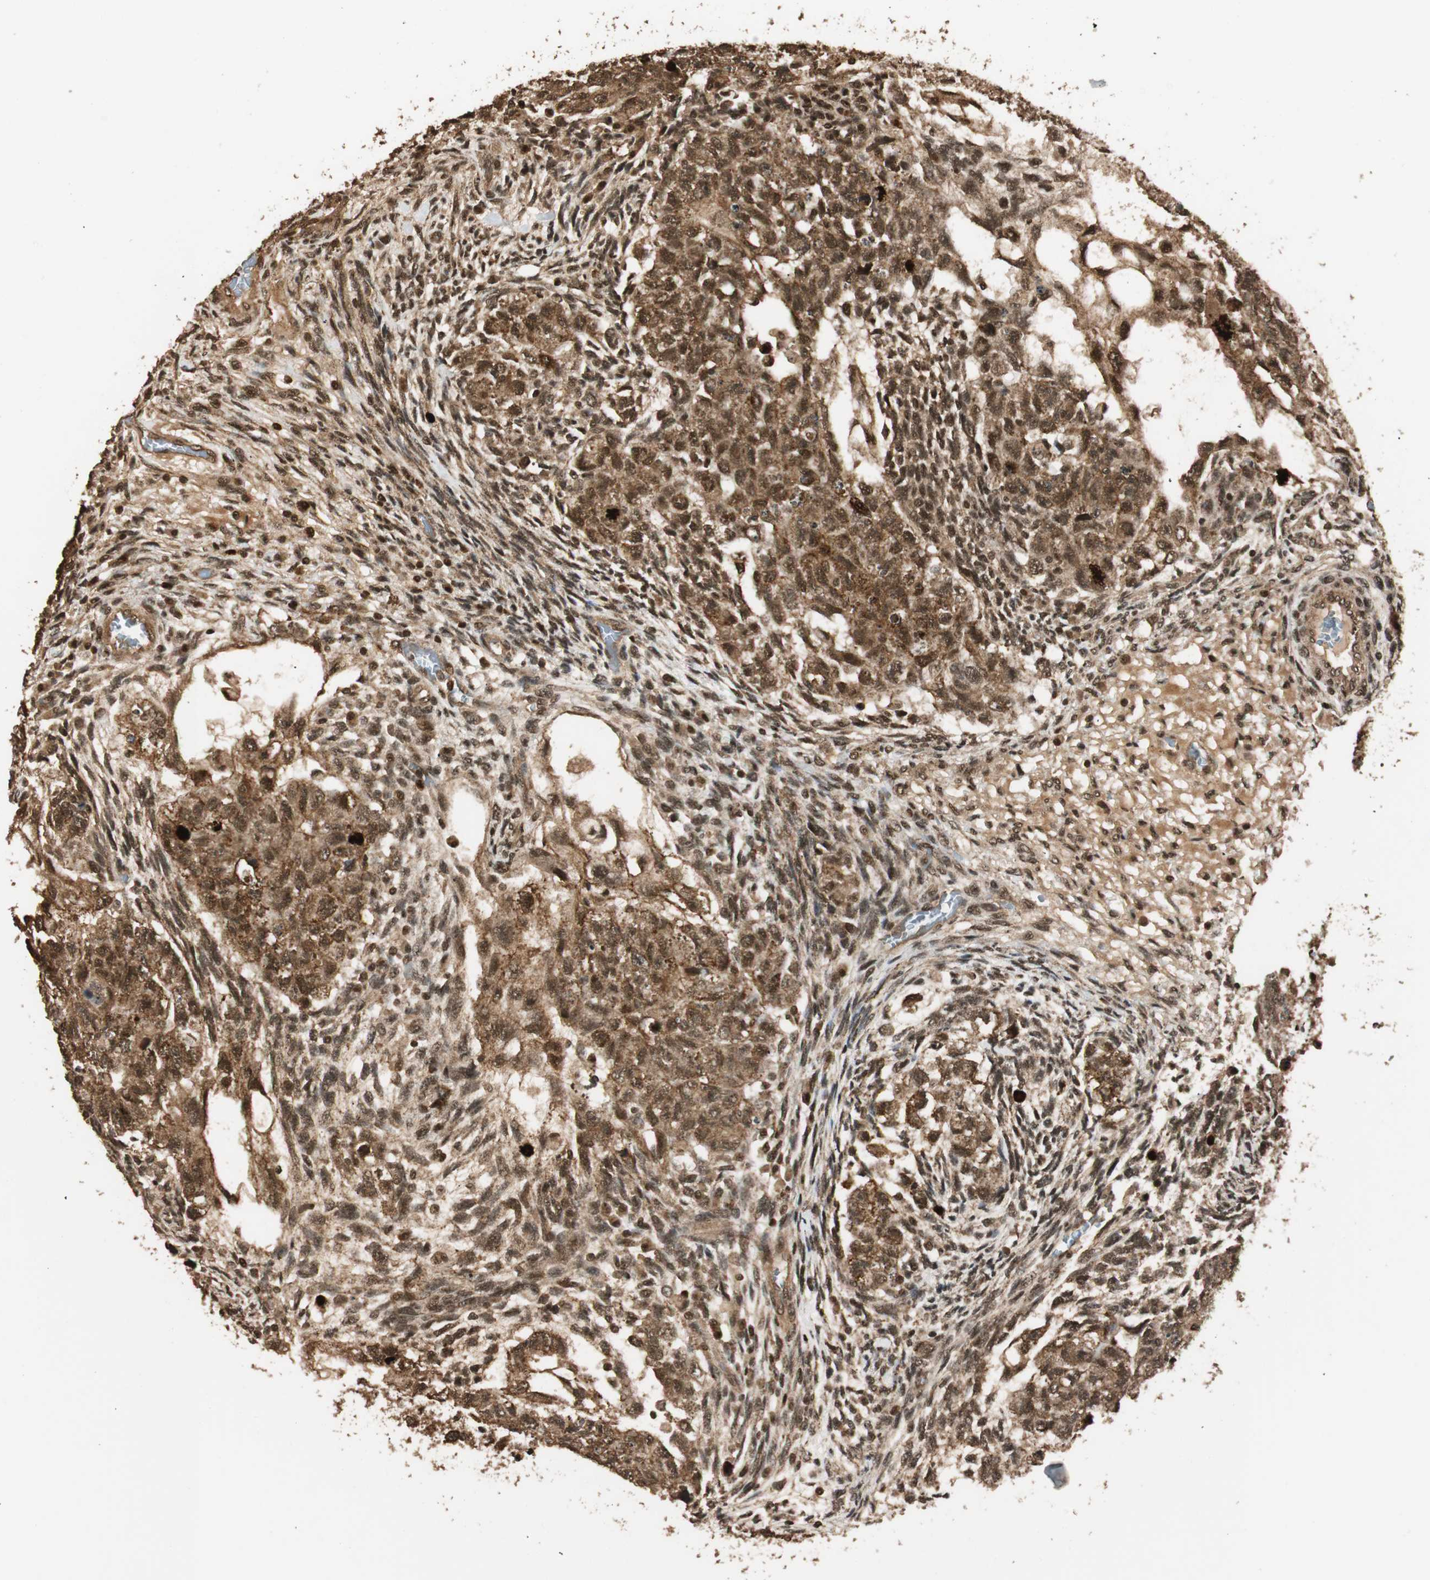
{"staining": {"intensity": "strong", "quantity": ">75%", "location": "cytoplasmic/membranous,nuclear"}, "tissue": "testis cancer", "cell_type": "Tumor cells", "image_type": "cancer", "snomed": [{"axis": "morphology", "description": "Normal tissue, NOS"}, {"axis": "morphology", "description": "Carcinoma, Embryonal, NOS"}, {"axis": "topography", "description": "Testis"}], "caption": "Protein staining by IHC displays strong cytoplasmic/membranous and nuclear expression in approximately >75% of tumor cells in testis cancer (embryonal carcinoma).", "gene": "ALKBH5", "patient": {"sex": "male", "age": 36}}